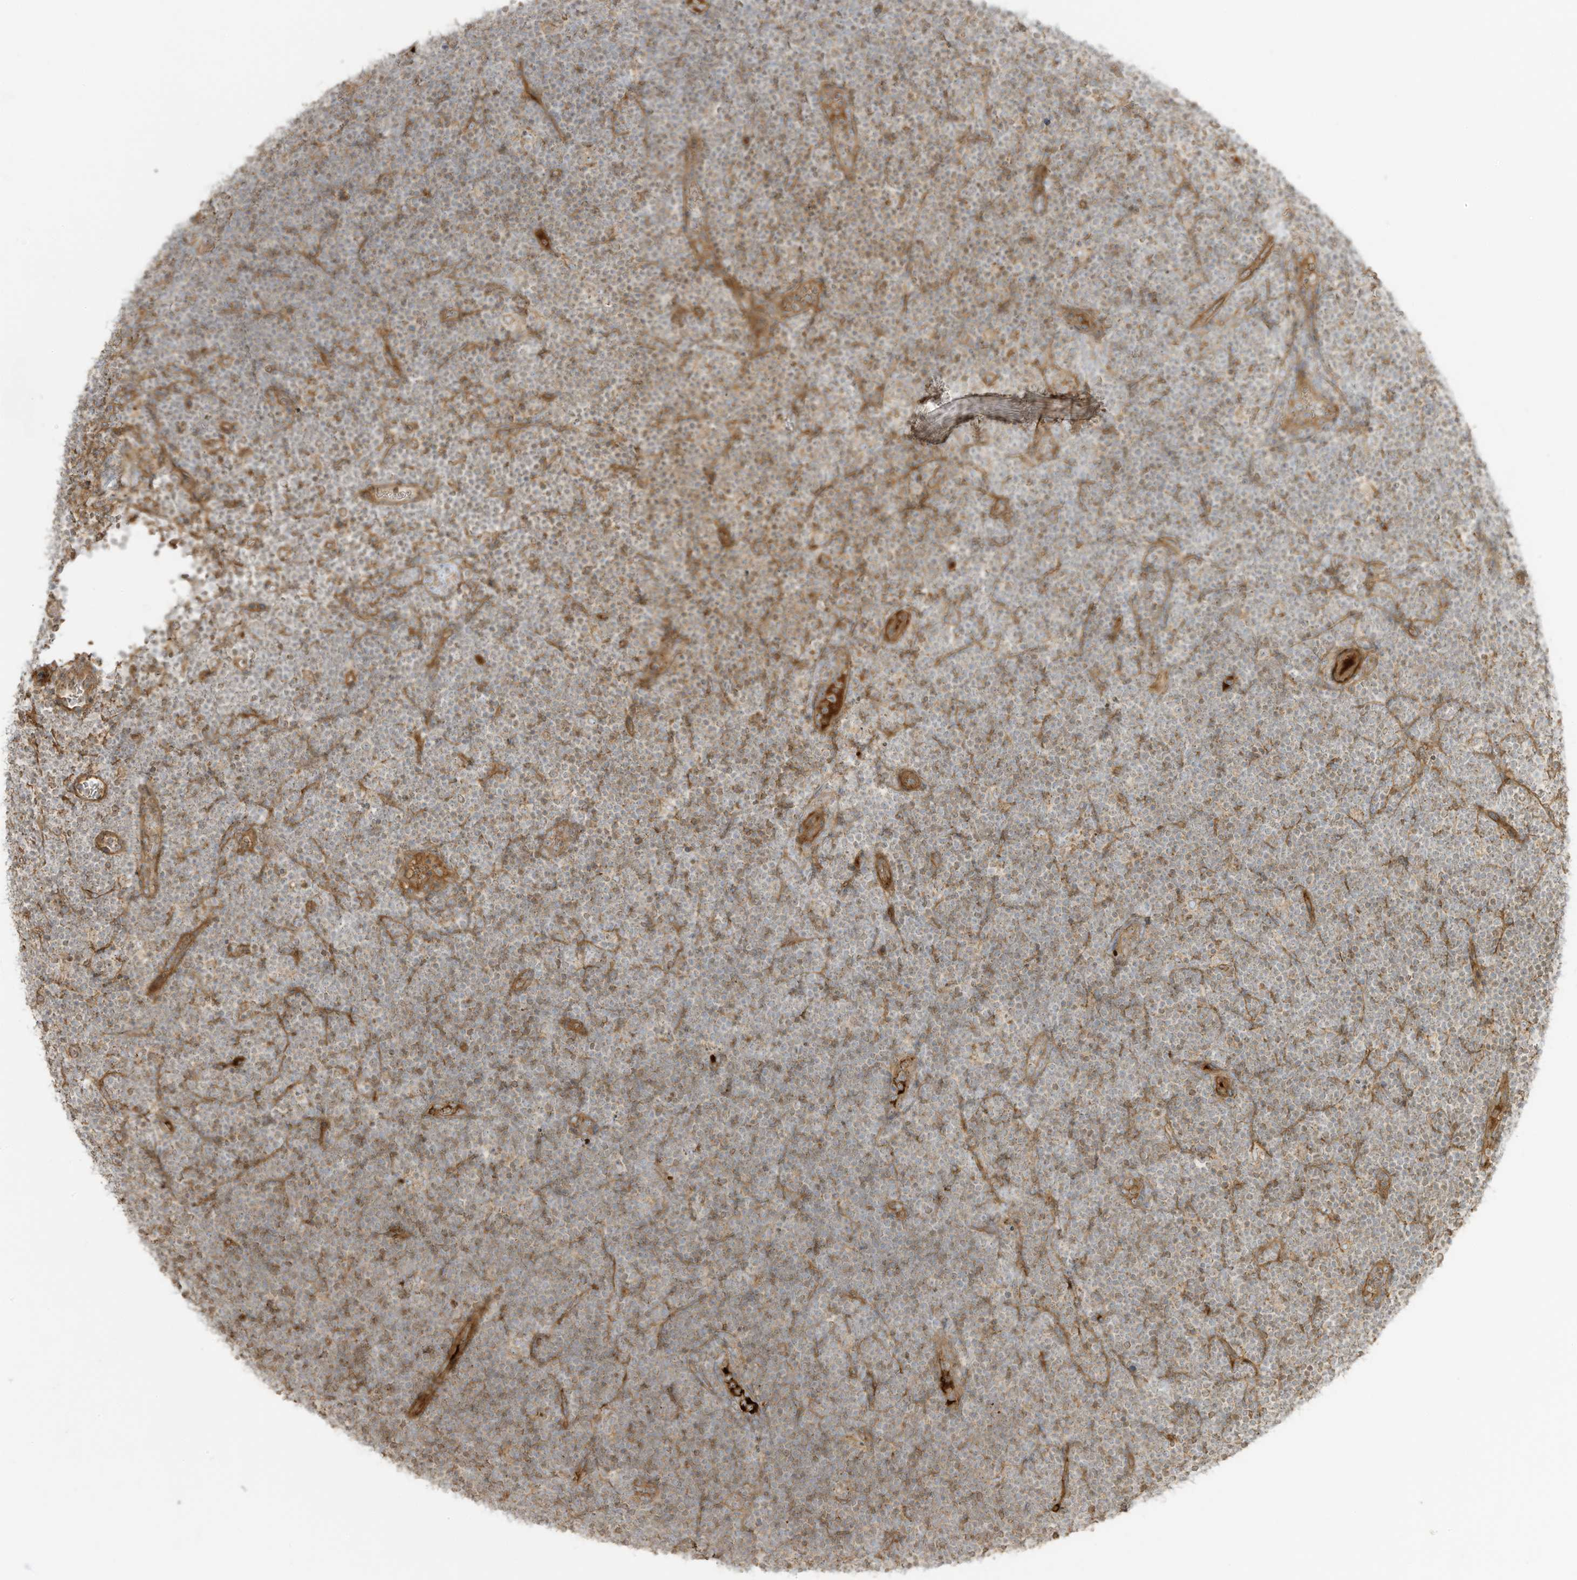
{"staining": {"intensity": "weak", "quantity": "<25%", "location": "cytoplasmic/membranous"}, "tissue": "lymphoma", "cell_type": "Tumor cells", "image_type": "cancer", "snomed": [{"axis": "morphology", "description": "Malignant lymphoma, non-Hodgkin's type, High grade"}, {"axis": "topography", "description": "Lymph node"}], "caption": "This is an immunohistochemistry histopathology image of high-grade malignant lymphoma, non-Hodgkin's type. There is no expression in tumor cells.", "gene": "ENTR1", "patient": {"sex": "male", "age": 13}}